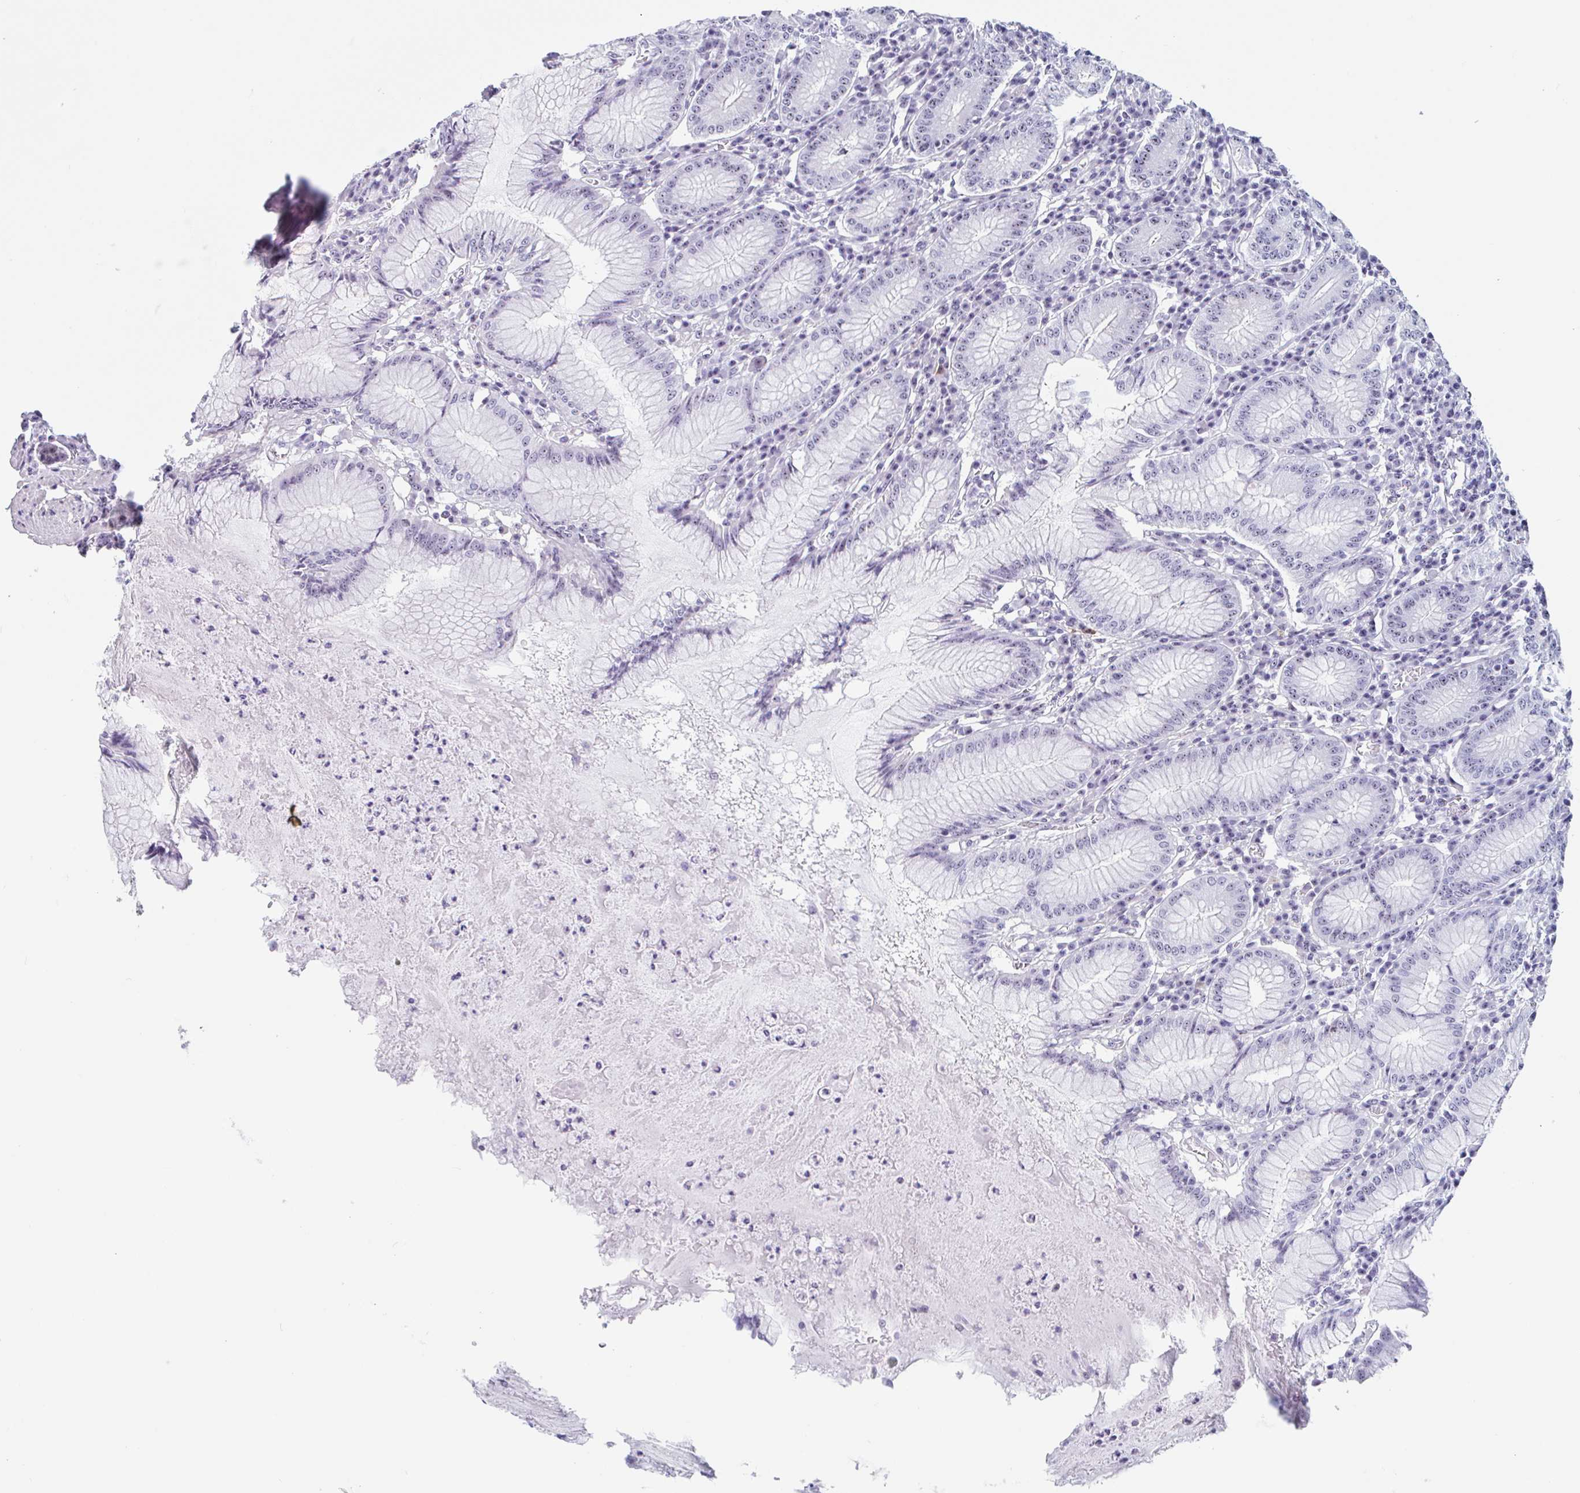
{"staining": {"intensity": "weak", "quantity": "25%-75%", "location": "nuclear"}, "tissue": "stomach", "cell_type": "Glandular cells", "image_type": "normal", "snomed": [{"axis": "morphology", "description": "Normal tissue, NOS"}, {"axis": "topography", "description": "Stomach"}], "caption": "Brown immunohistochemical staining in normal stomach exhibits weak nuclear staining in approximately 25%-75% of glandular cells. (brown staining indicates protein expression, while blue staining denotes nuclei).", "gene": "LENG9", "patient": {"sex": "male", "age": 55}}